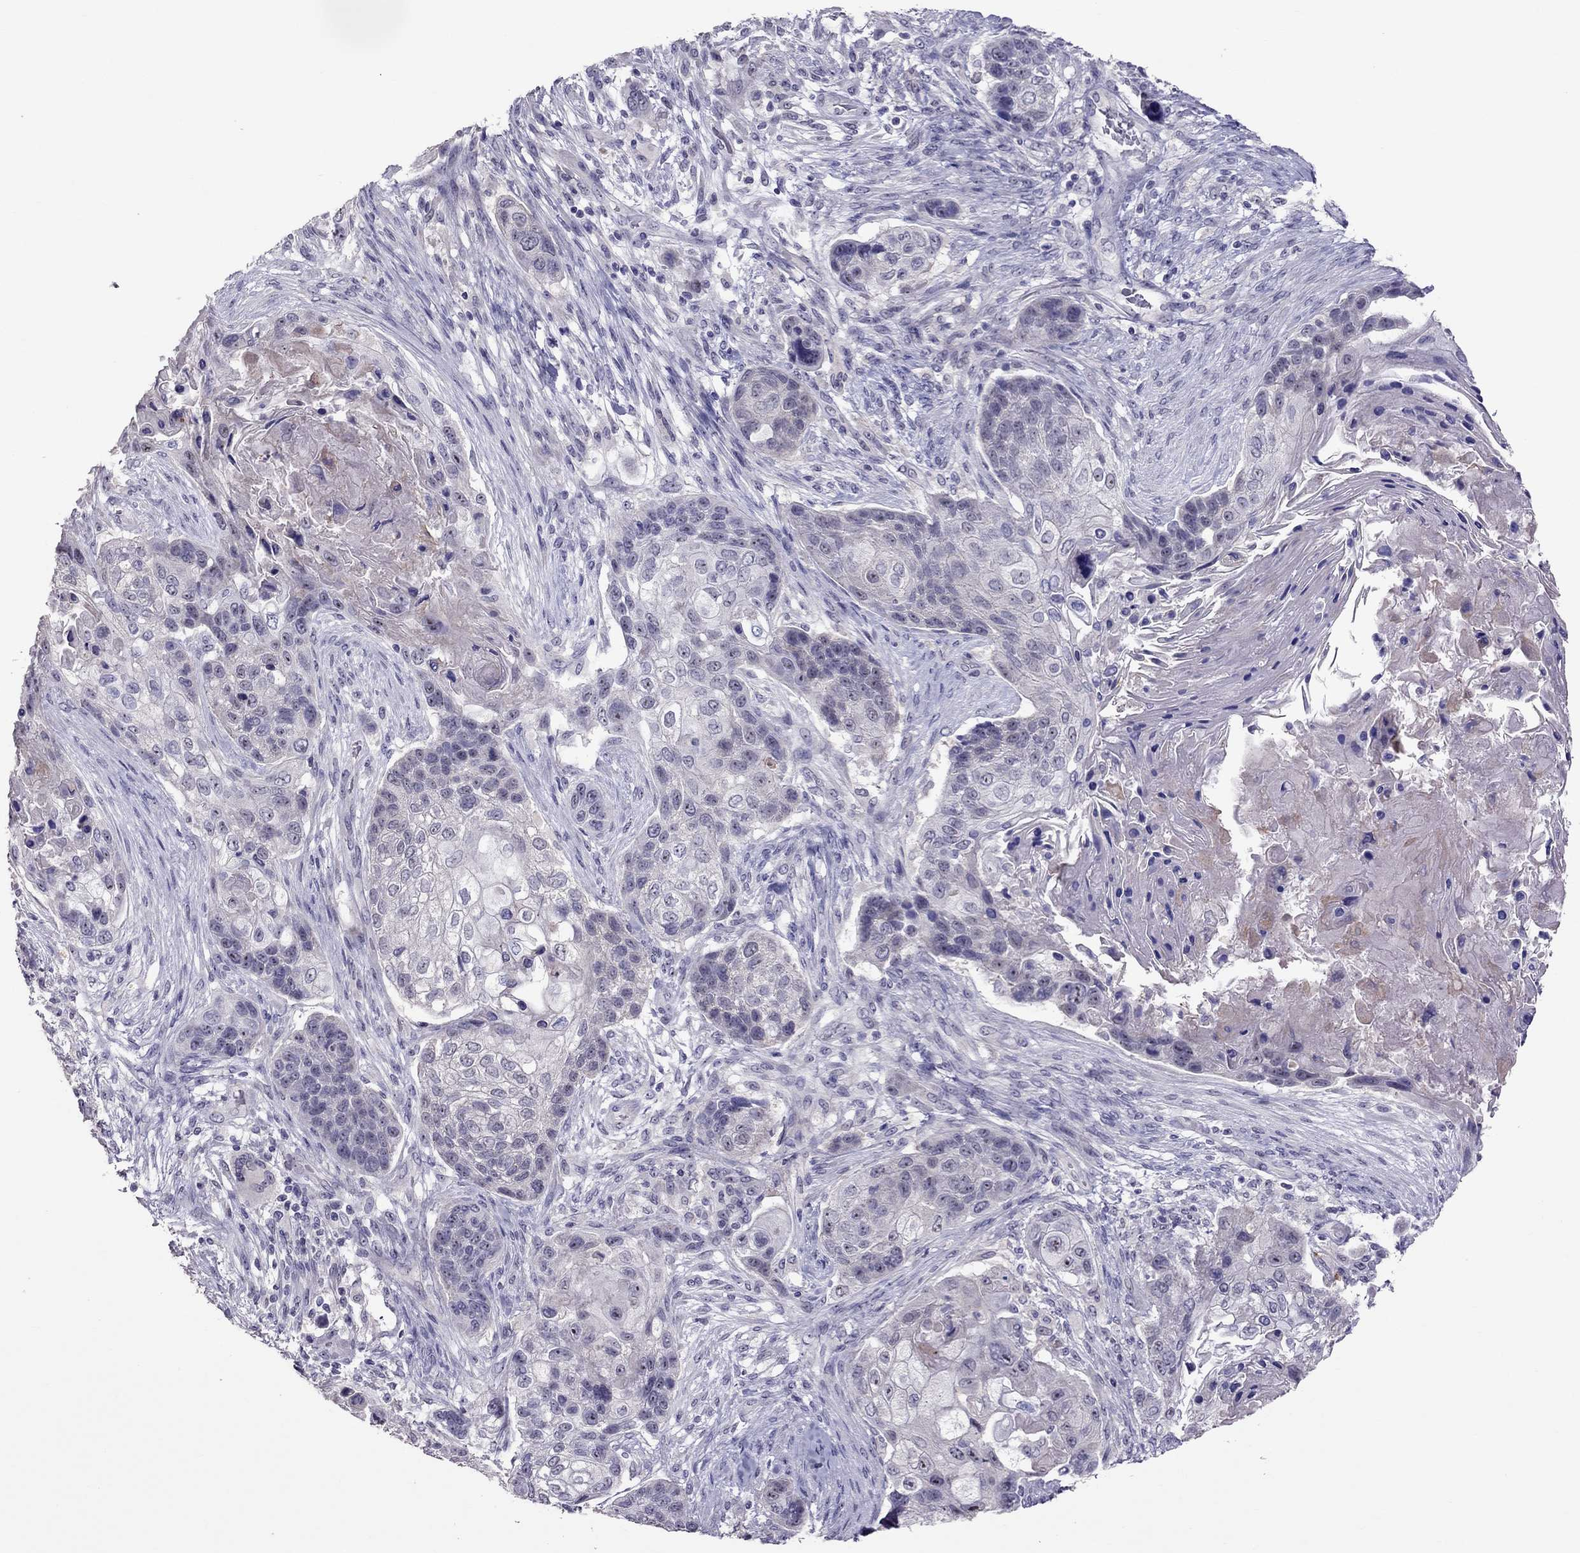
{"staining": {"intensity": "negative", "quantity": "none", "location": "none"}, "tissue": "lung cancer", "cell_type": "Tumor cells", "image_type": "cancer", "snomed": [{"axis": "morphology", "description": "Squamous cell carcinoma, NOS"}, {"axis": "topography", "description": "Lung"}], "caption": "Tumor cells show no significant protein expression in lung squamous cell carcinoma.", "gene": "LRRC46", "patient": {"sex": "male", "age": 69}}